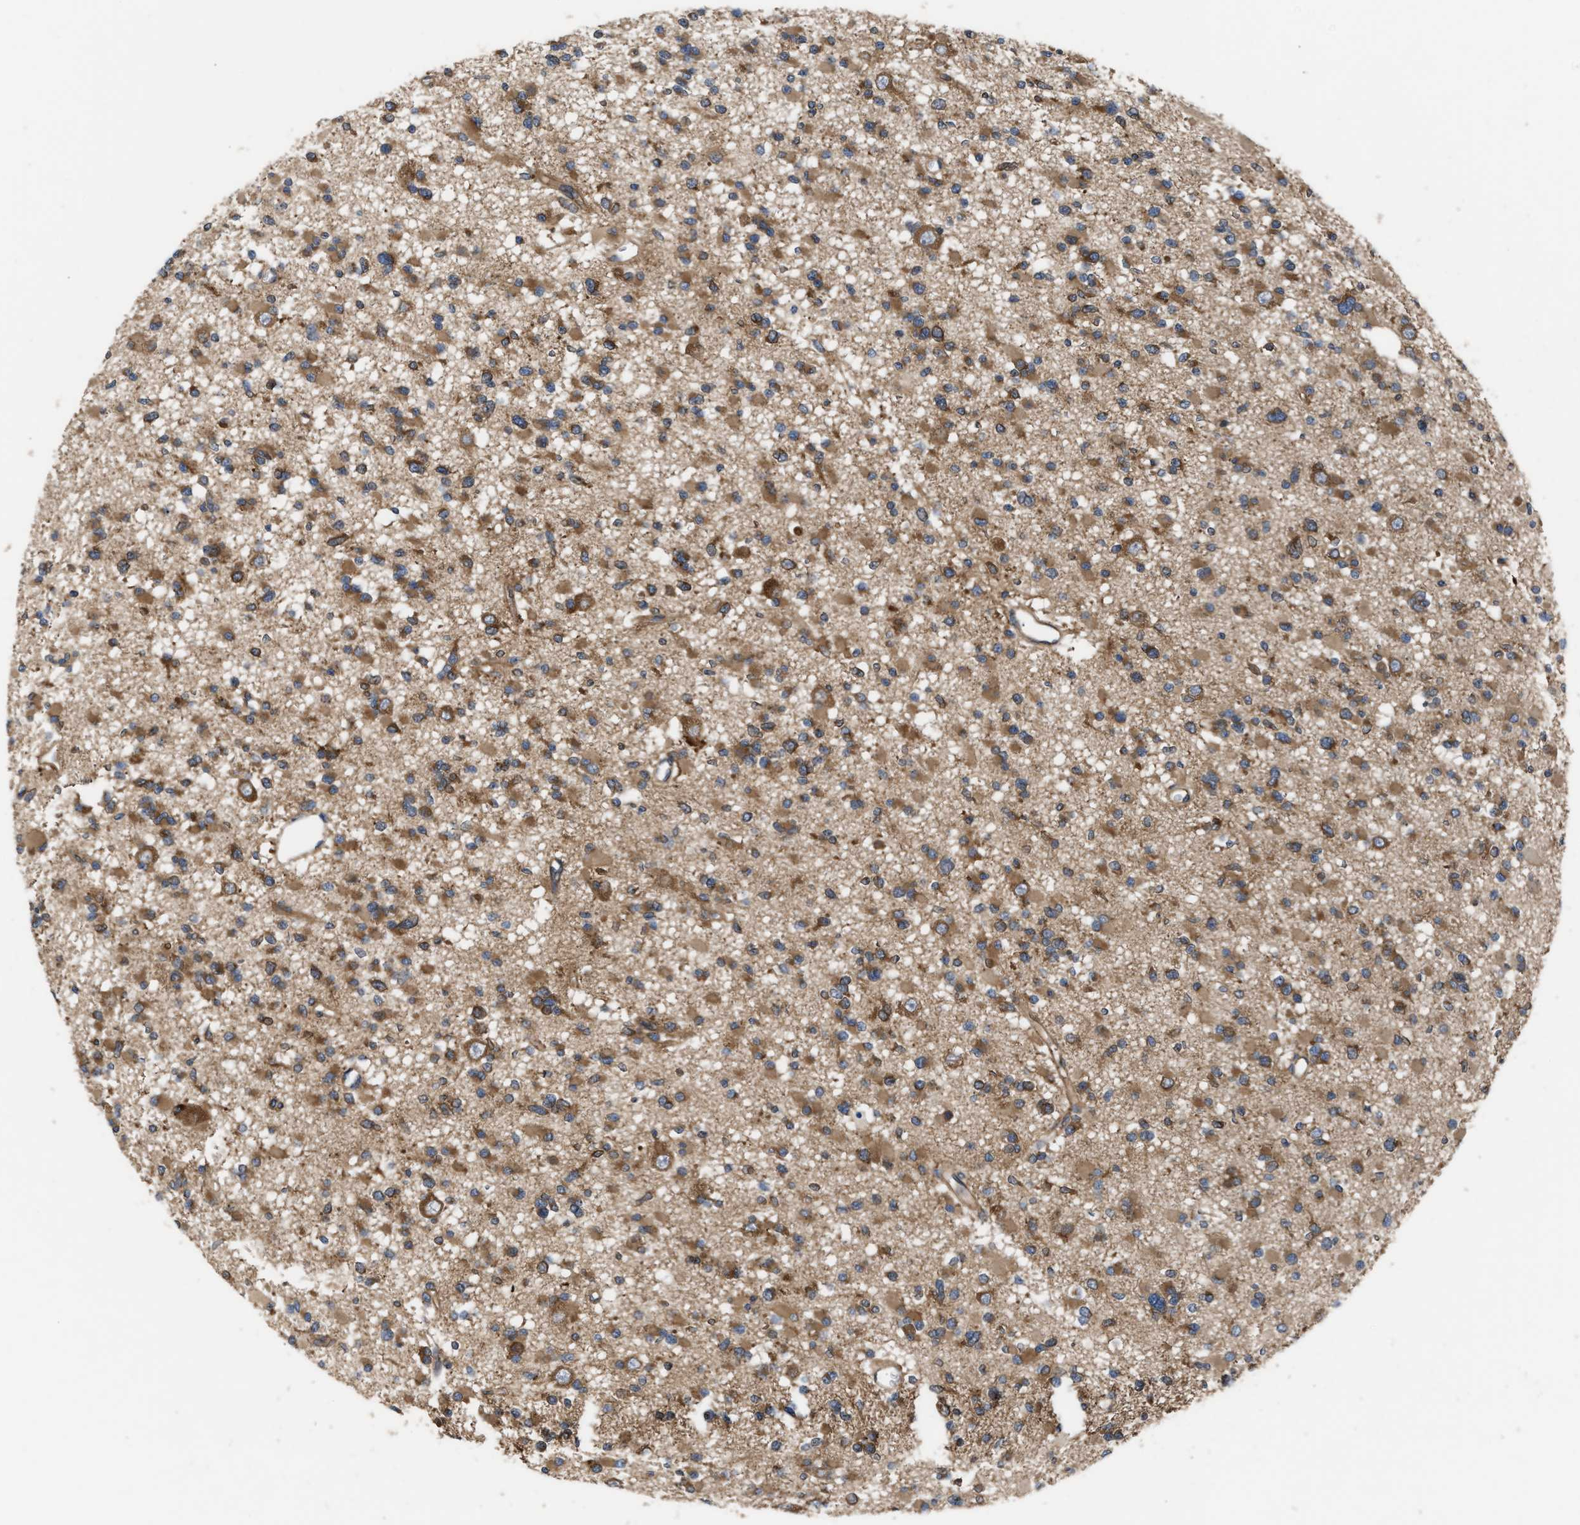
{"staining": {"intensity": "moderate", "quantity": ">75%", "location": "cytoplasmic/membranous"}, "tissue": "glioma", "cell_type": "Tumor cells", "image_type": "cancer", "snomed": [{"axis": "morphology", "description": "Glioma, malignant, Low grade"}, {"axis": "topography", "description": "Brain"}], "caption": "Brown immunohistochemical staining in human low-grade glioma (malignant) reveals moderate cytoplasmic/membranous positivity in about >75% of tumor cells.", "gene": "LAPTM4B", "patient": {"sex": "female", "age": 22}}